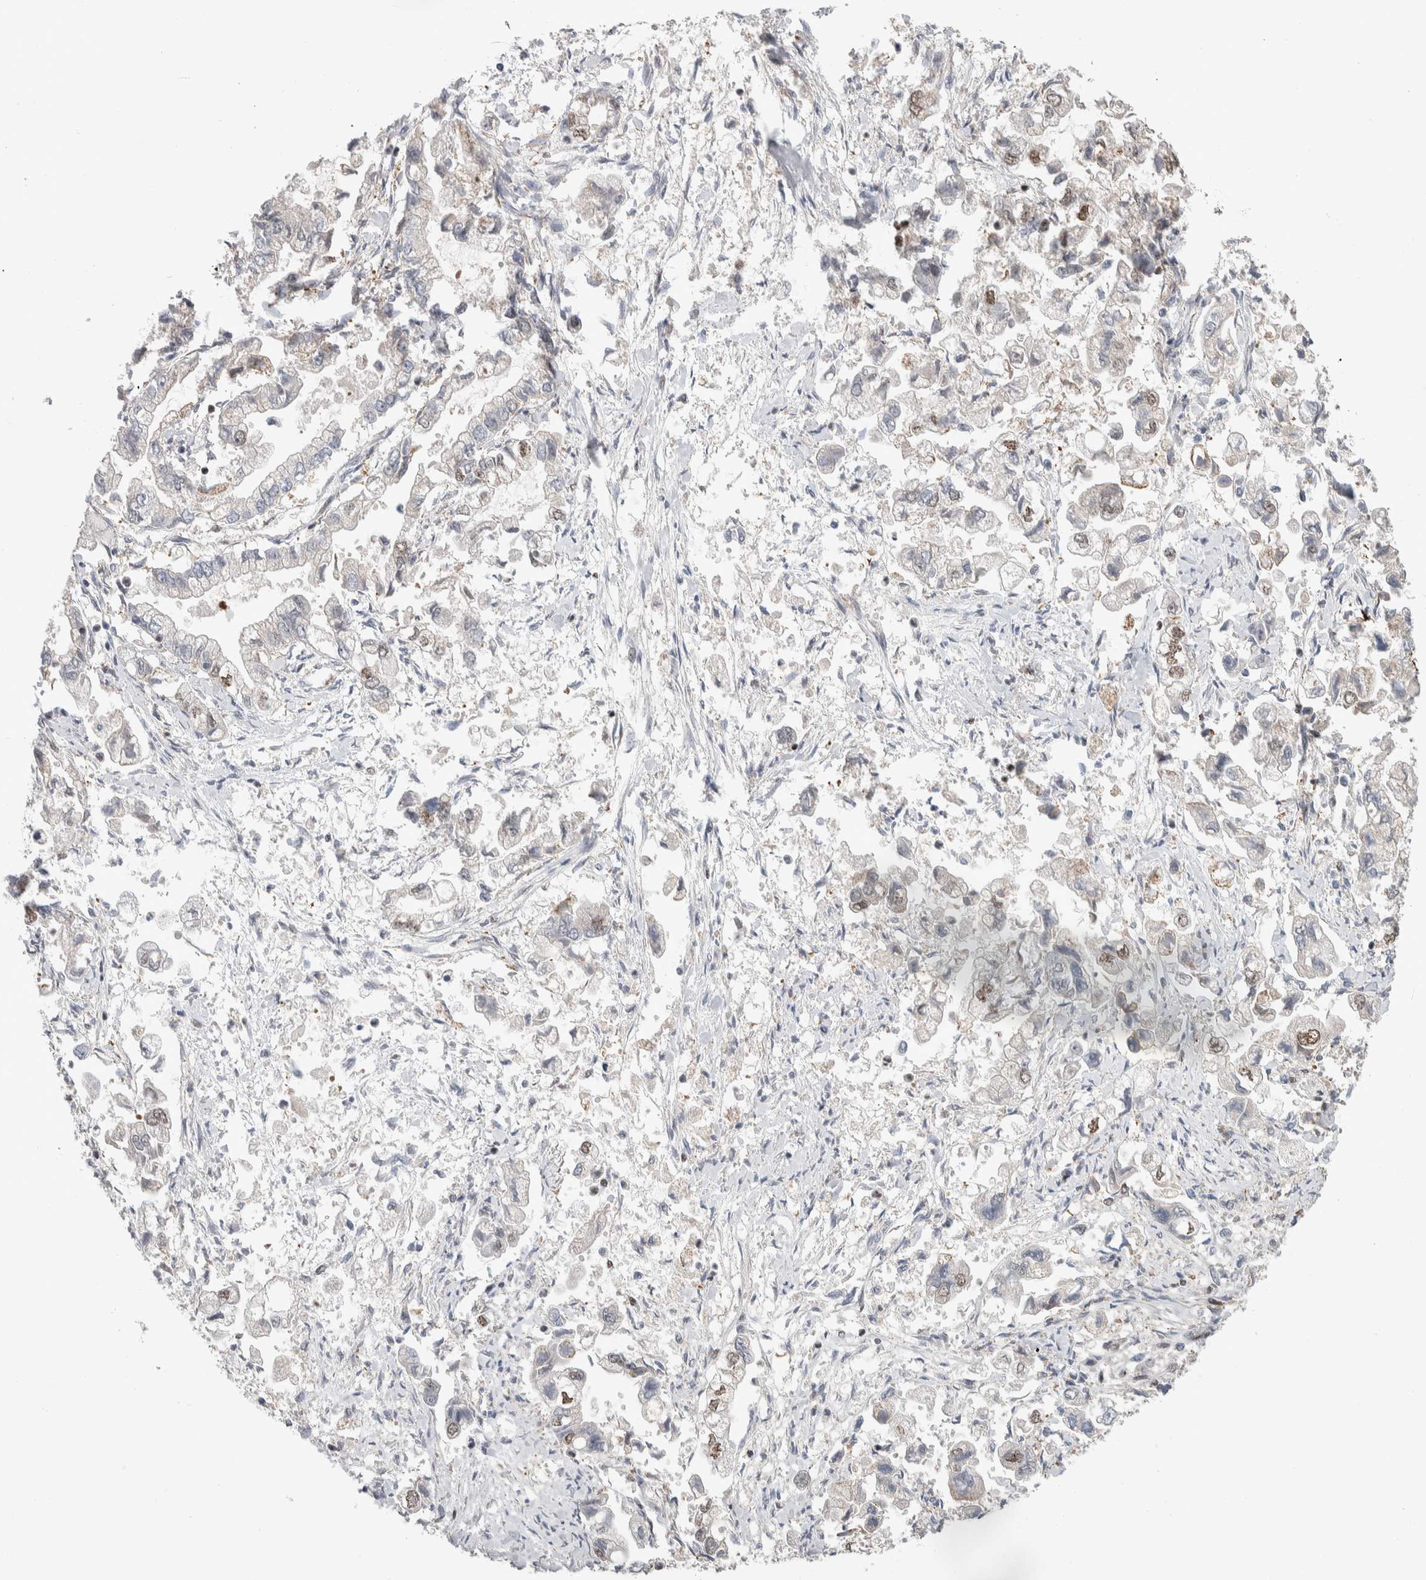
{"staining": {"intensity": "negative", "quantity": "none", "location": "none"}, "tissue": "stomach cancer", "cell_type": "Tumor cells", "image_type": "cancer", "snomed": [{"axis": "morphology", "description": "Normal tissue, NOS"}, {"axis": "morphology", "description": "Adenocarcinoma, NOS"}, {"axis": "topography", "description": "Stomach"}], "caption": "This is a histopathology image of immunohistochemistry (IHC) staining of stomach cancer (adenocarcinoma), which shows no positivity in tumor cells.", "gene": "TAX1BP1", "patient": {"sex": "male", "age": 62}}